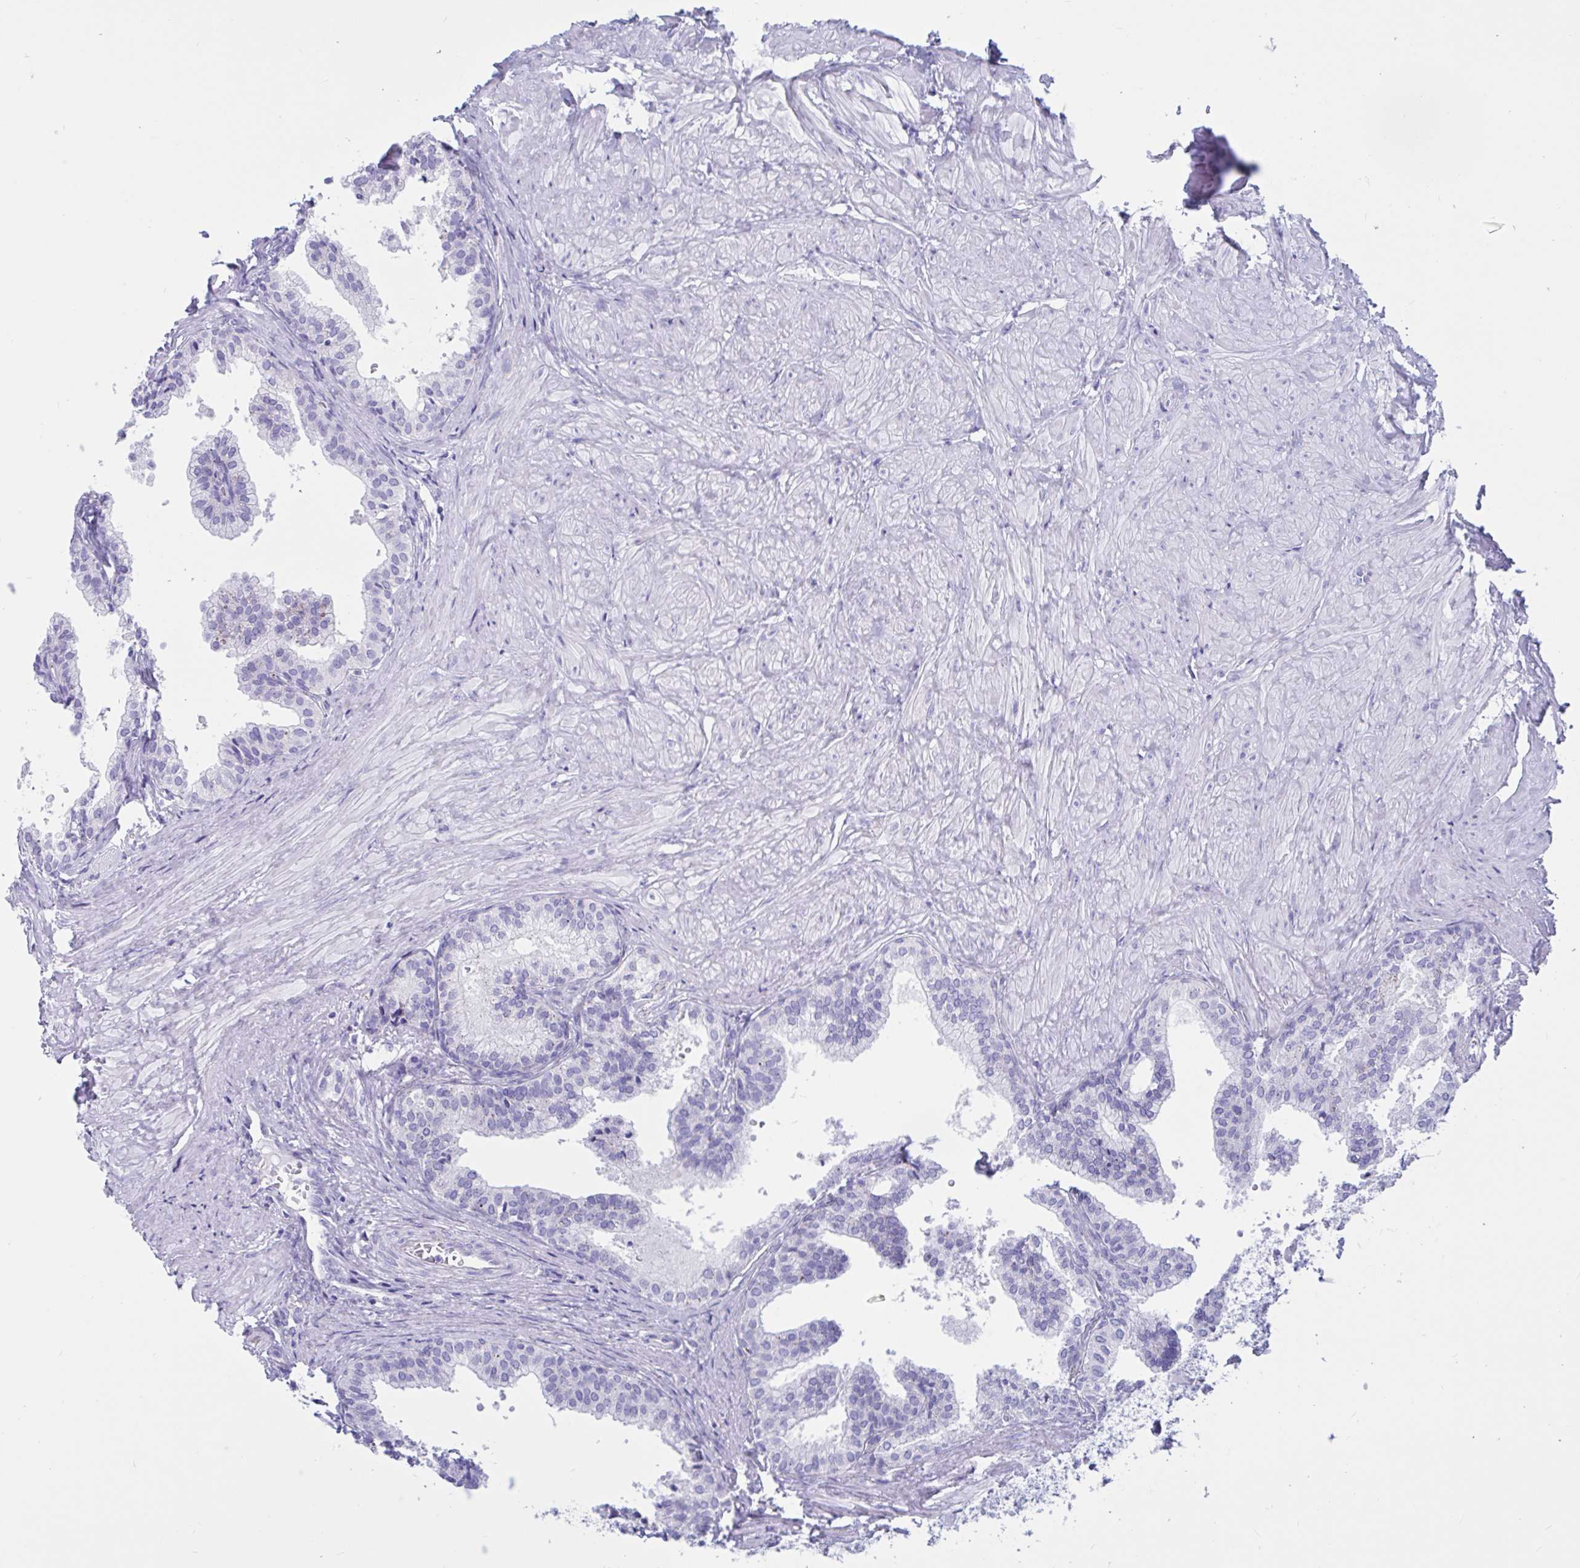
{"staining": {"intensity": "weak", "quantity": "<25%", "location": "cytoplasmic/membranous"}, "tissue": "prostate", "cell_type": "Glandular cells", "image_type": "normal", "snomed": [{"axis": "morphology", "description": "Normal tissue, NOS"}, {"axis": "topography", "description": "Prostate"}, {"axis": "topography", "description": "Peripheral nerve tissue"}], "caption": "High magnification brightfield microscopy of benign prostate stained with DAB (3,3'-diaminobenzidine) (brown) and counterstained with hematoxylin (blue): glandular cells show no significant staining. (DAB immunohistochemistry (IHC), high magnification).", "gene": "RNASE3", "patient": {"sex": "male", "age": 55}}